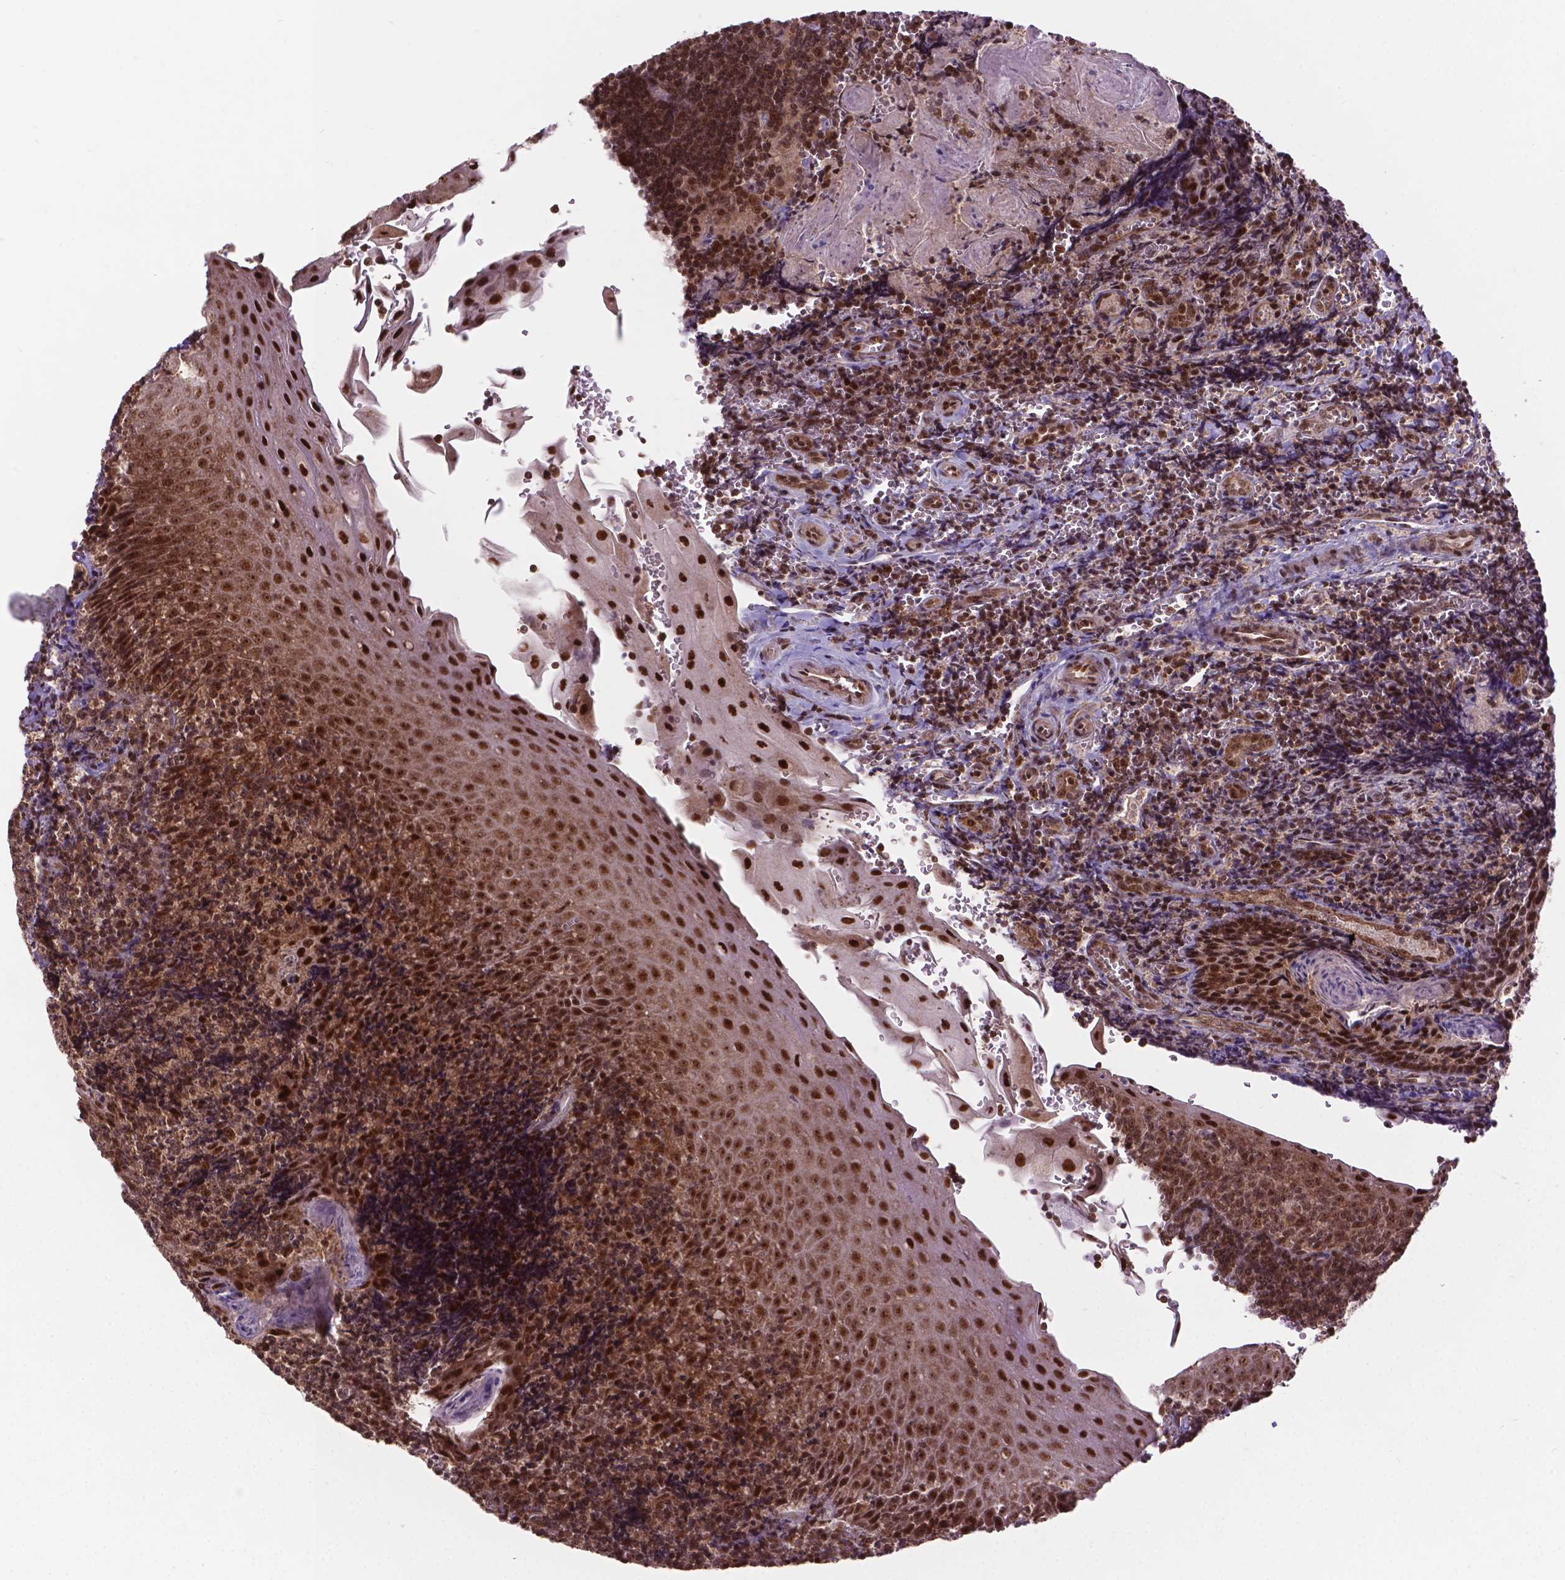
{"staining": {"intensity": "moderate", "quantity": ">75%", "location": "nuclear"}, "tissue": "tonsil", "cell_type": "Germinal center cells", "image_type": "normal", "snomed": [{"axis": "morphology", "description": "Normal tissue, NOS"}, {"axis": "morphology", "description": "Inflammation, NOS"}, {"axis": "topography", "description": "Tonsil"}], "caption": "Tonsil stained with IHC shows moderate nuclear staining in approximately >75% of germinal center cells.", "gene": "CSNK2A1", "patient": {"sex": "female", "age": 31}}